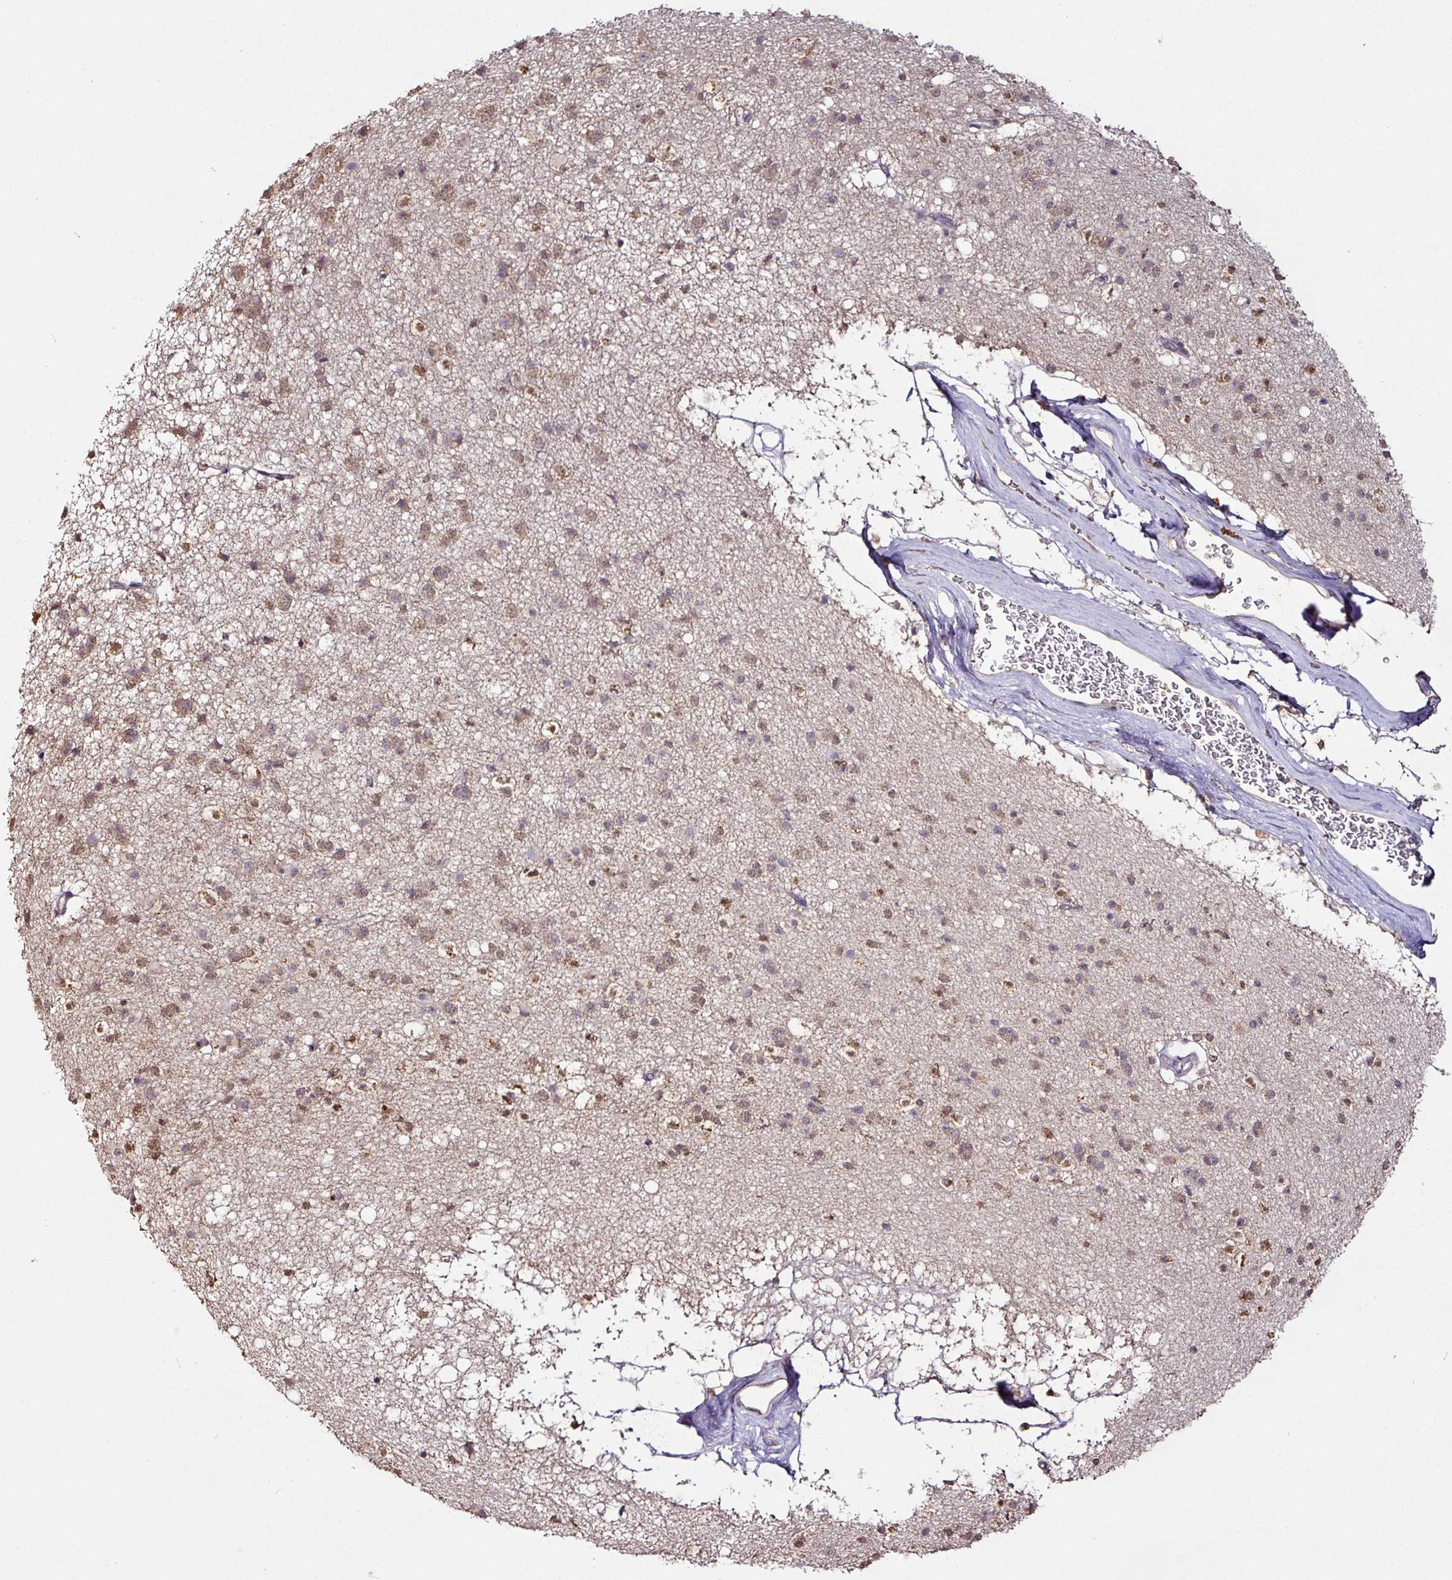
{"staining": {"intensity": "moderate", "quantity": ">75%", "location": "cytoplasmic/membranous"}, "tissue": "caudate", "cell_type": "Glial cells", "image_type": "normal", "snomed": [{"axis": "morphology", "description": "Normal tissue, NOS"}, {"axis": "topography", "description": "Lateral ventricle wall"}], "caption": "Benign caudate displays moderate cytoplasmic/membranous positivity in about >75% of glial cells (brown staining indicates protein expression, while blue staining denotes nuclei)..", "gene": "RPL38", "patient": {"sex": "male", "age": 58}}